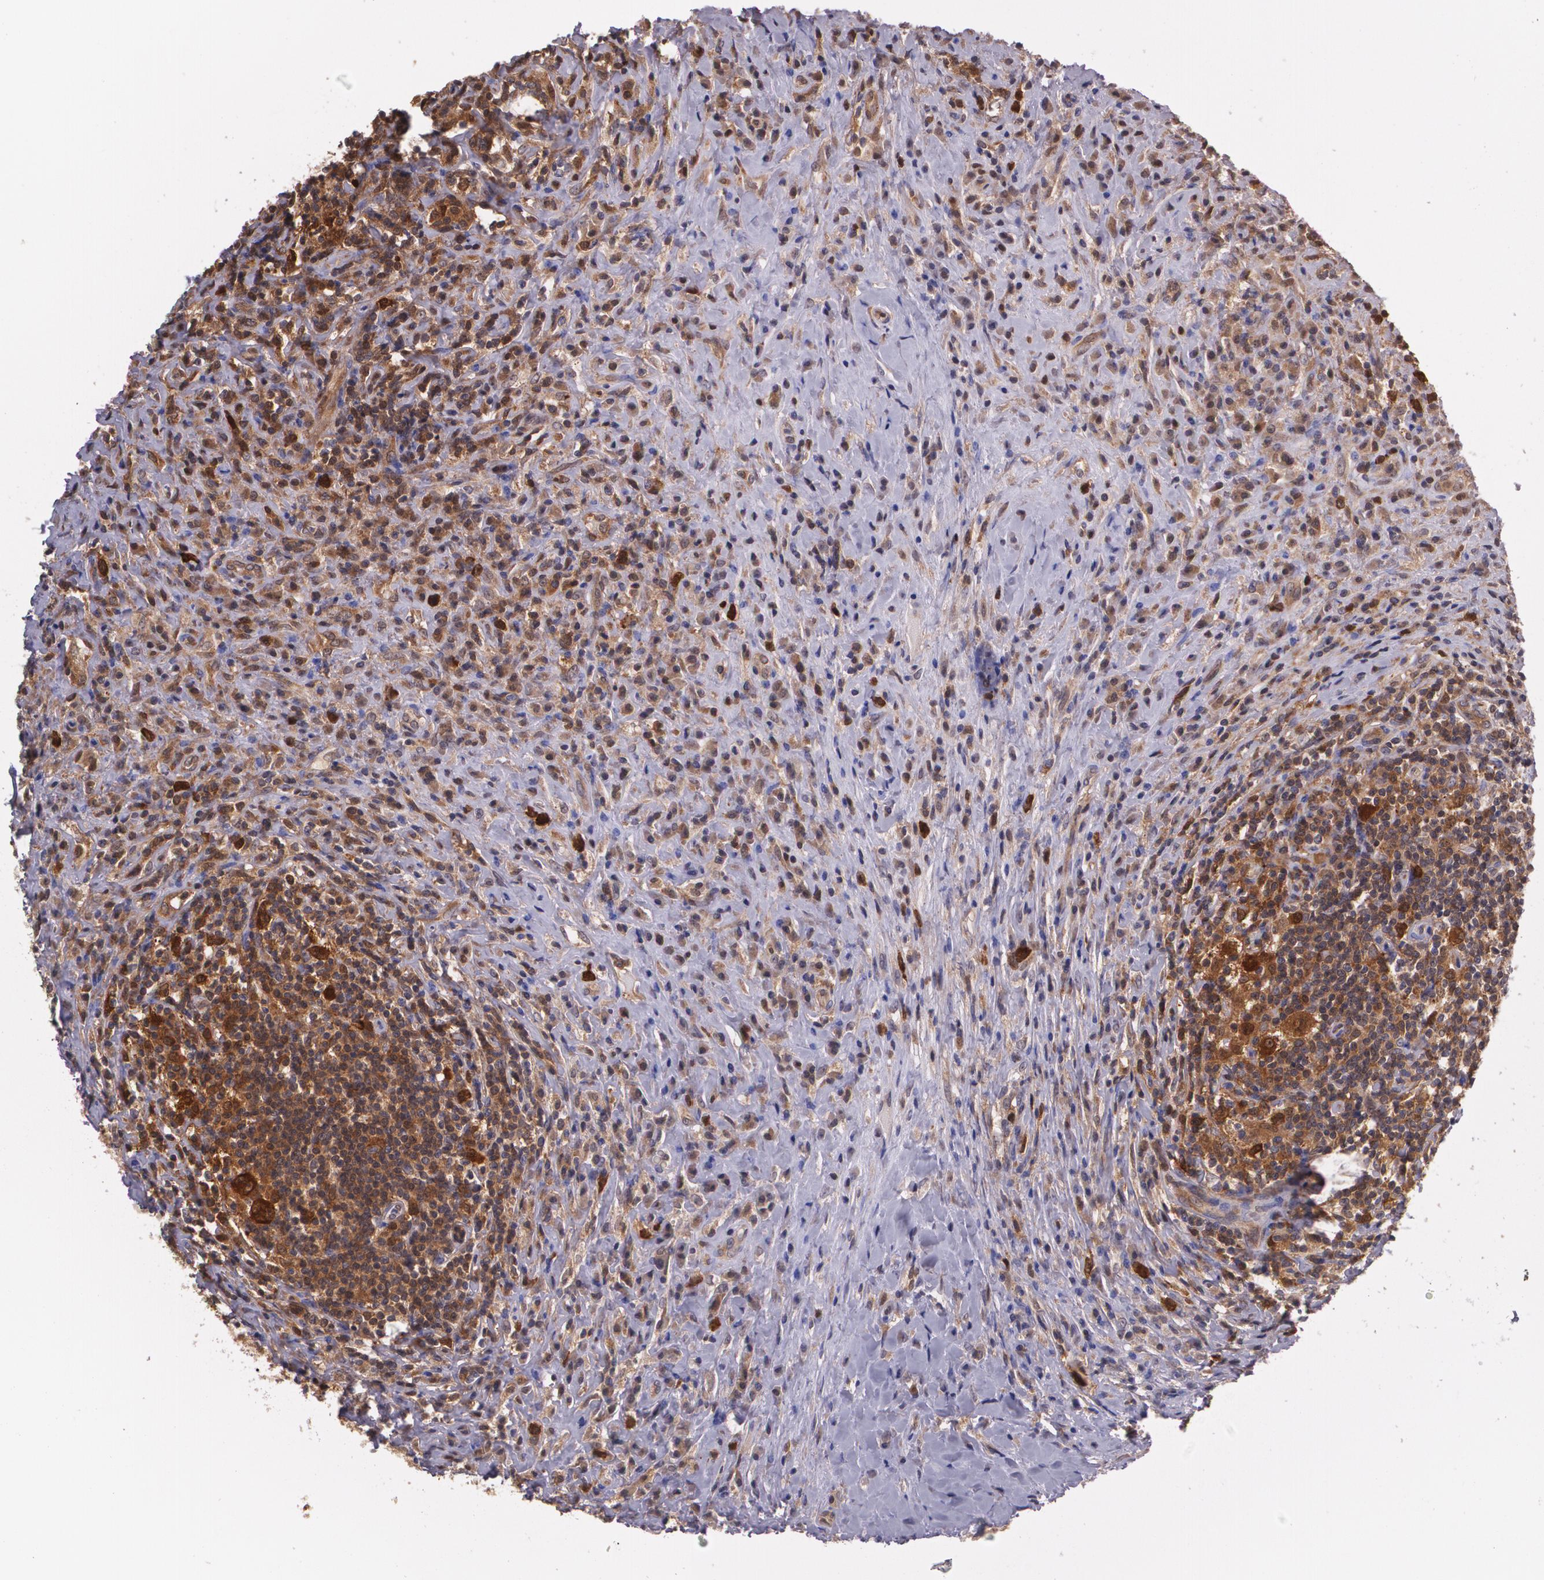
{"staining": {"intensity": "strong", "quantity": ">75%", "location": "cytoplasmic/membranous"}, "tissue": "lymphoma", "cell_type": "Tumor cells", "image_type": "cancer", "snomed": [{"axis": "morphology", "description": "Hodgkin's disease, NOS"}, {"axis": "topography", "description": "Lymph node"}], "caption": "Tumor cells display high levels of strong cytoplasmic/membranous positivity in approximately >75% of cells in human lymphoma.", "gene": "HSPH1", "patient": {"sex": "female", "age": 25}}